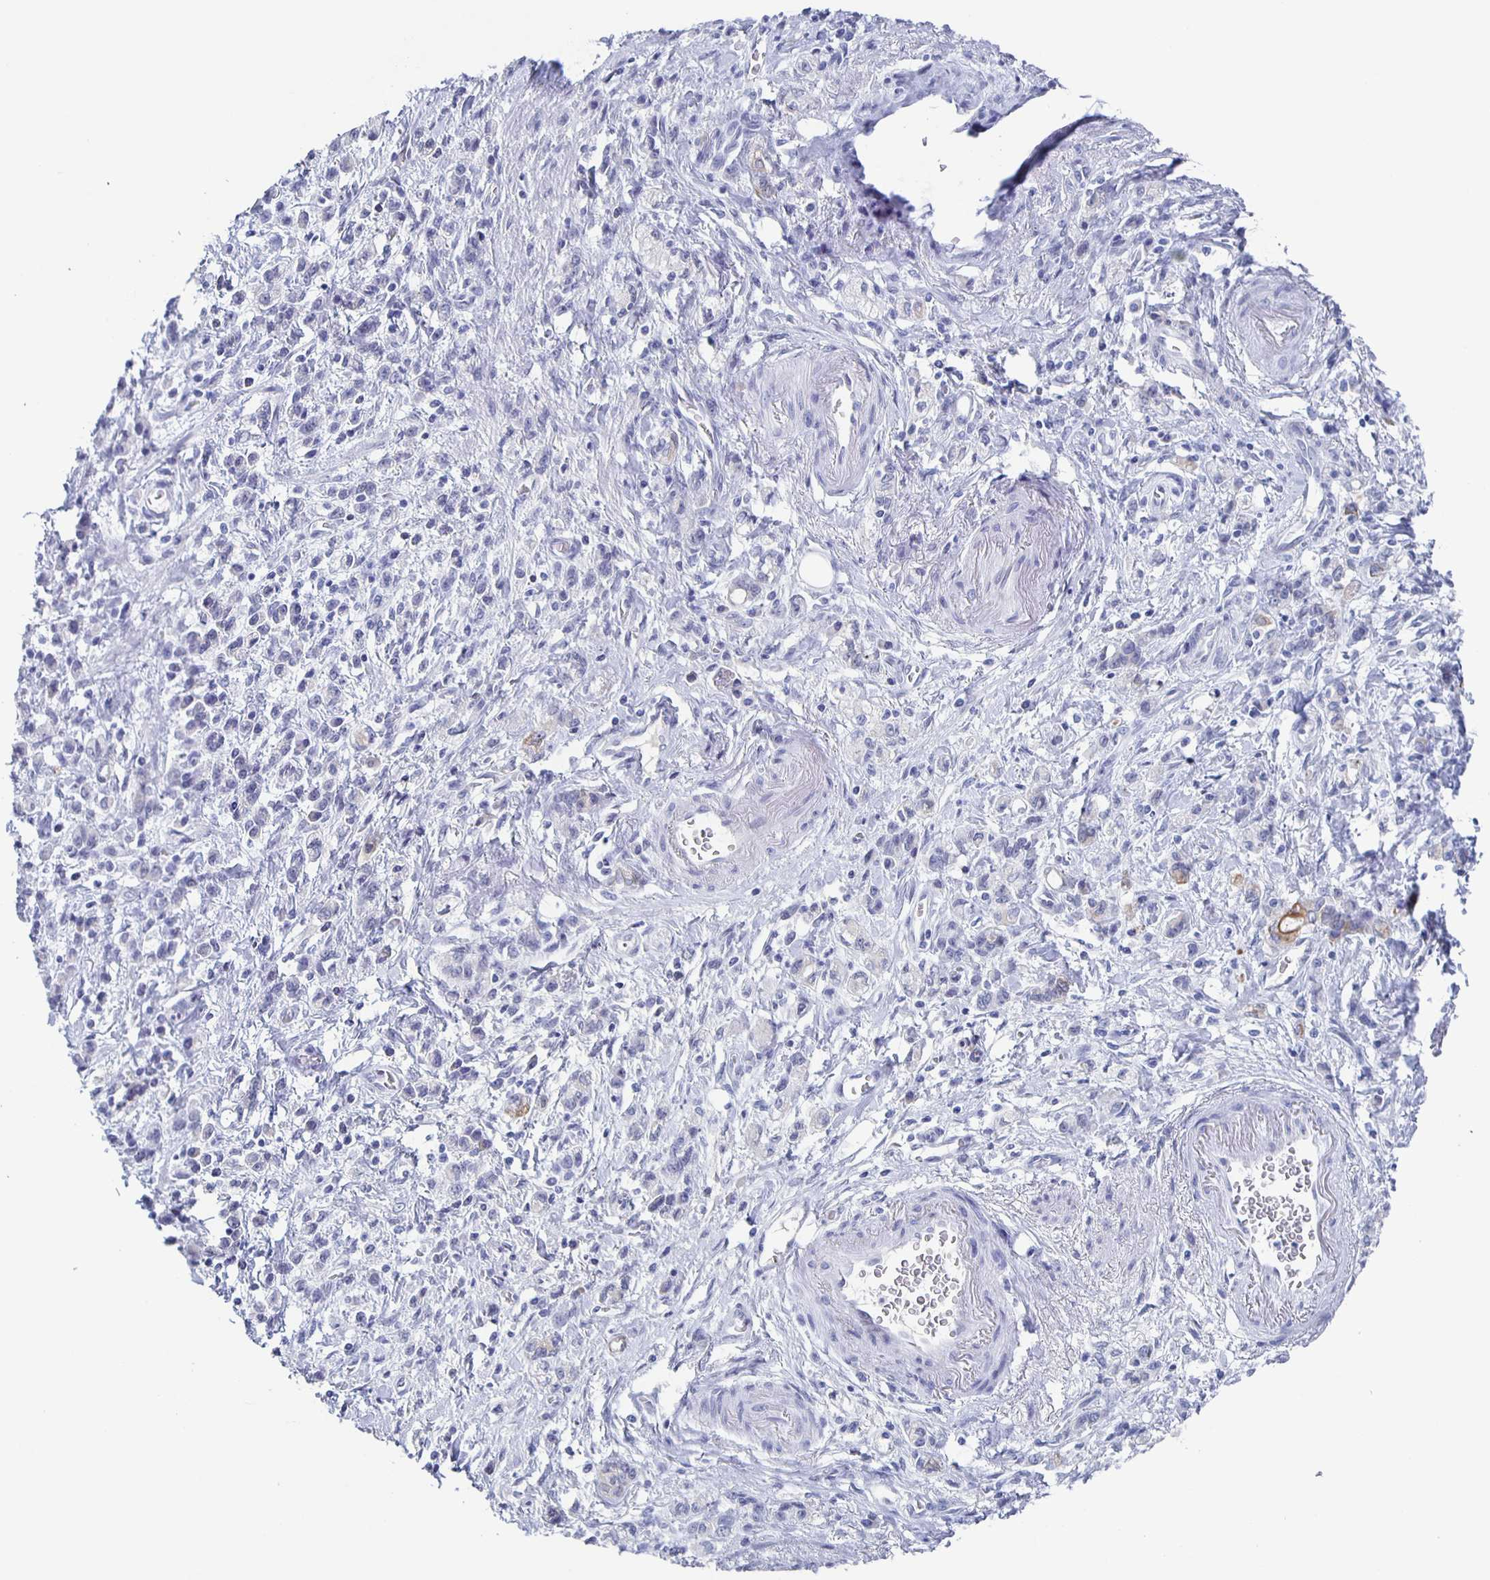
{"staining": {"intensity": "negative", "quantity": "none", "location": "none"}, "tissue": "stomach cancer", "cell_type": "Tumor cells", "image_type": "cancer", "snomed": [{"axis": "morphology", "description": "Adenocarcinoma, NOS"}, {"axis": "topography", "description": "Stomach"}], "caption": "Tumor cells show no significant protein expression in stomach adenocarcinoma.", "gene": "CCDC17", "patient": {"sex": "male", "age": 77}}